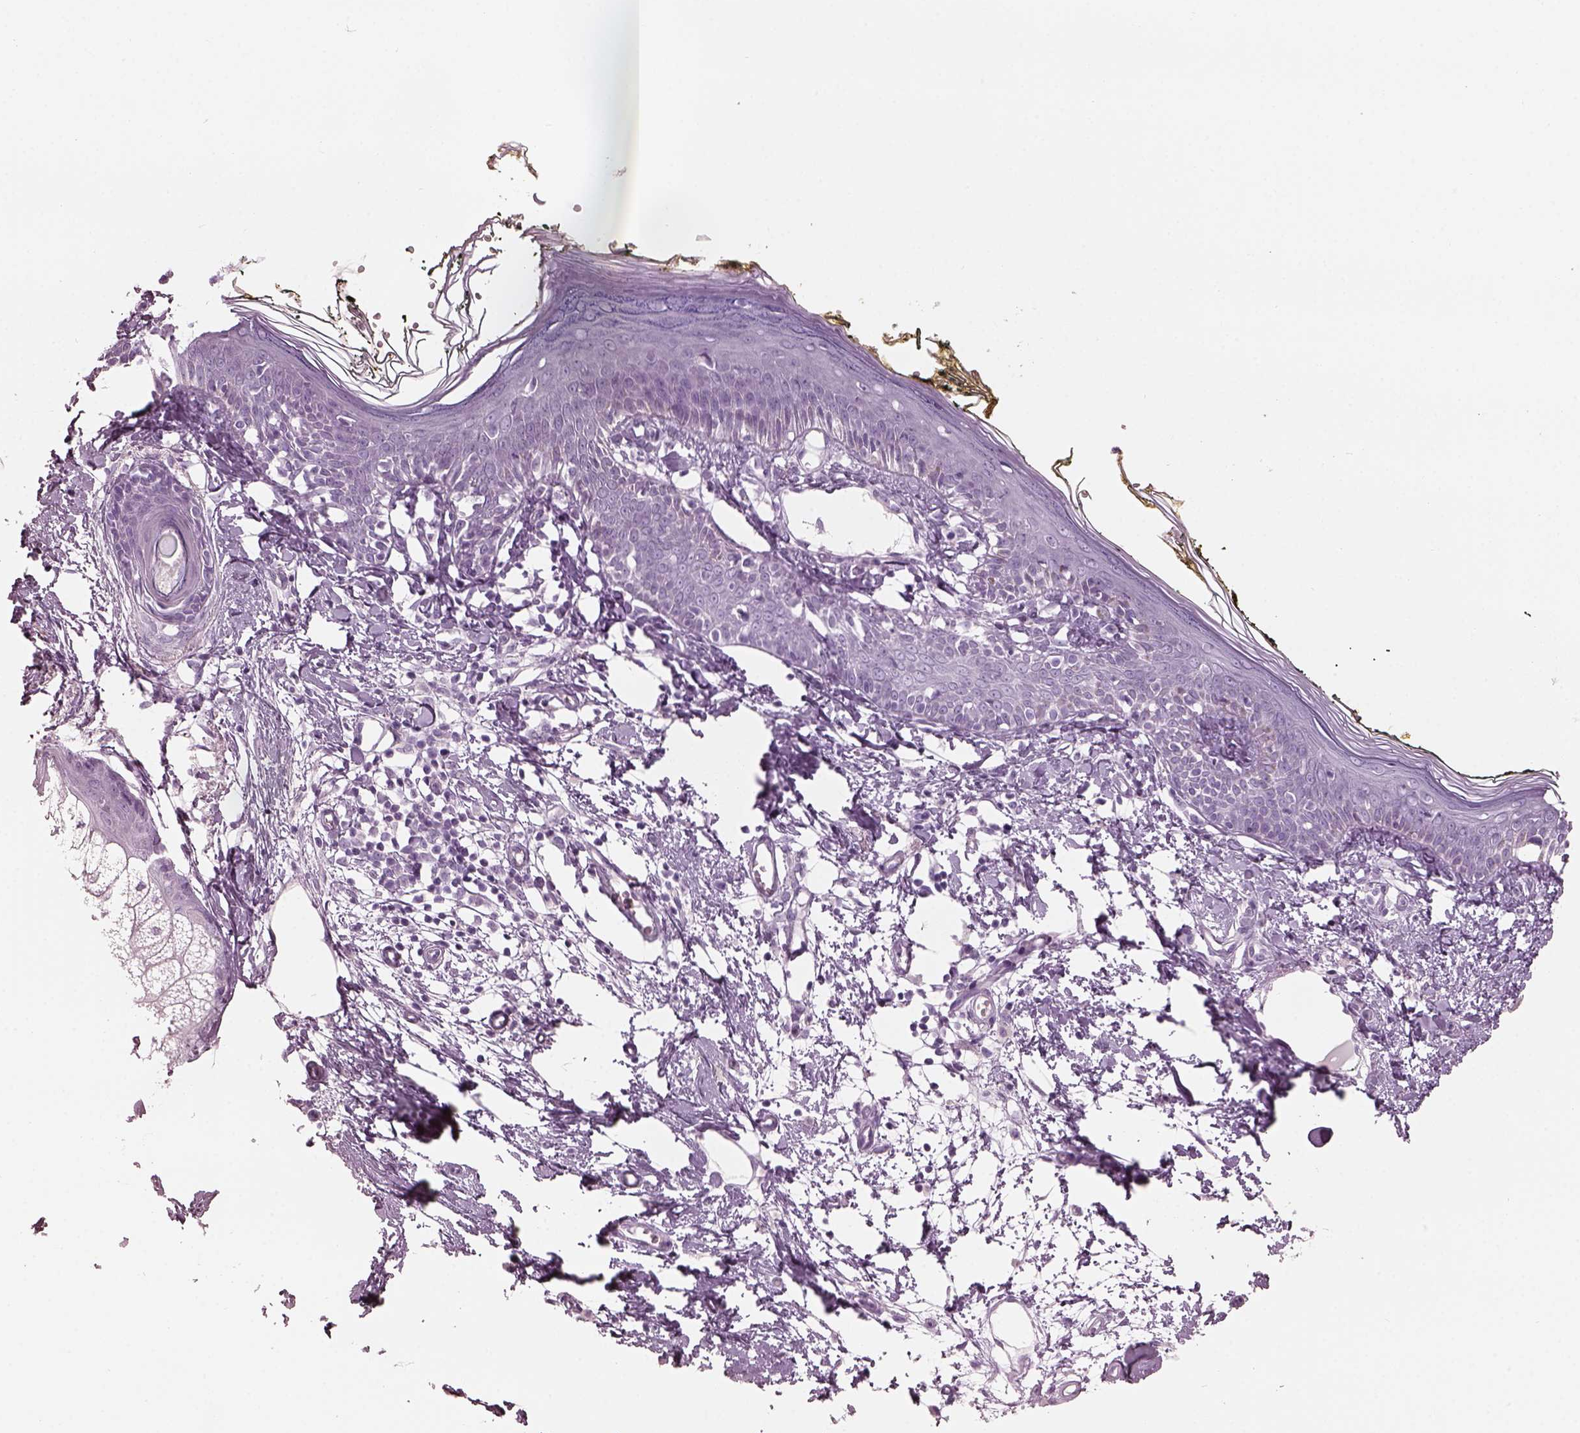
{"staining": {"intensity": "negative", "quantity": "none", "location": "none"}, "tissue": "skin", "cell_type": "Fibroblasts", "image_type": "normal", "snomed": [{"axis": "morphology", "description": "Normal tissue, NOS"}, {"axis": "topography", "description": "Skin"}], "caption": "This micrograph is of unremarkable skin stained with IHC to label a protein in brown with the nuclei are counter-stained blue. There is no positivity in fibroblasts.", "gene": "HYDIN", "patient": {"sex": "male", "age": 76}}